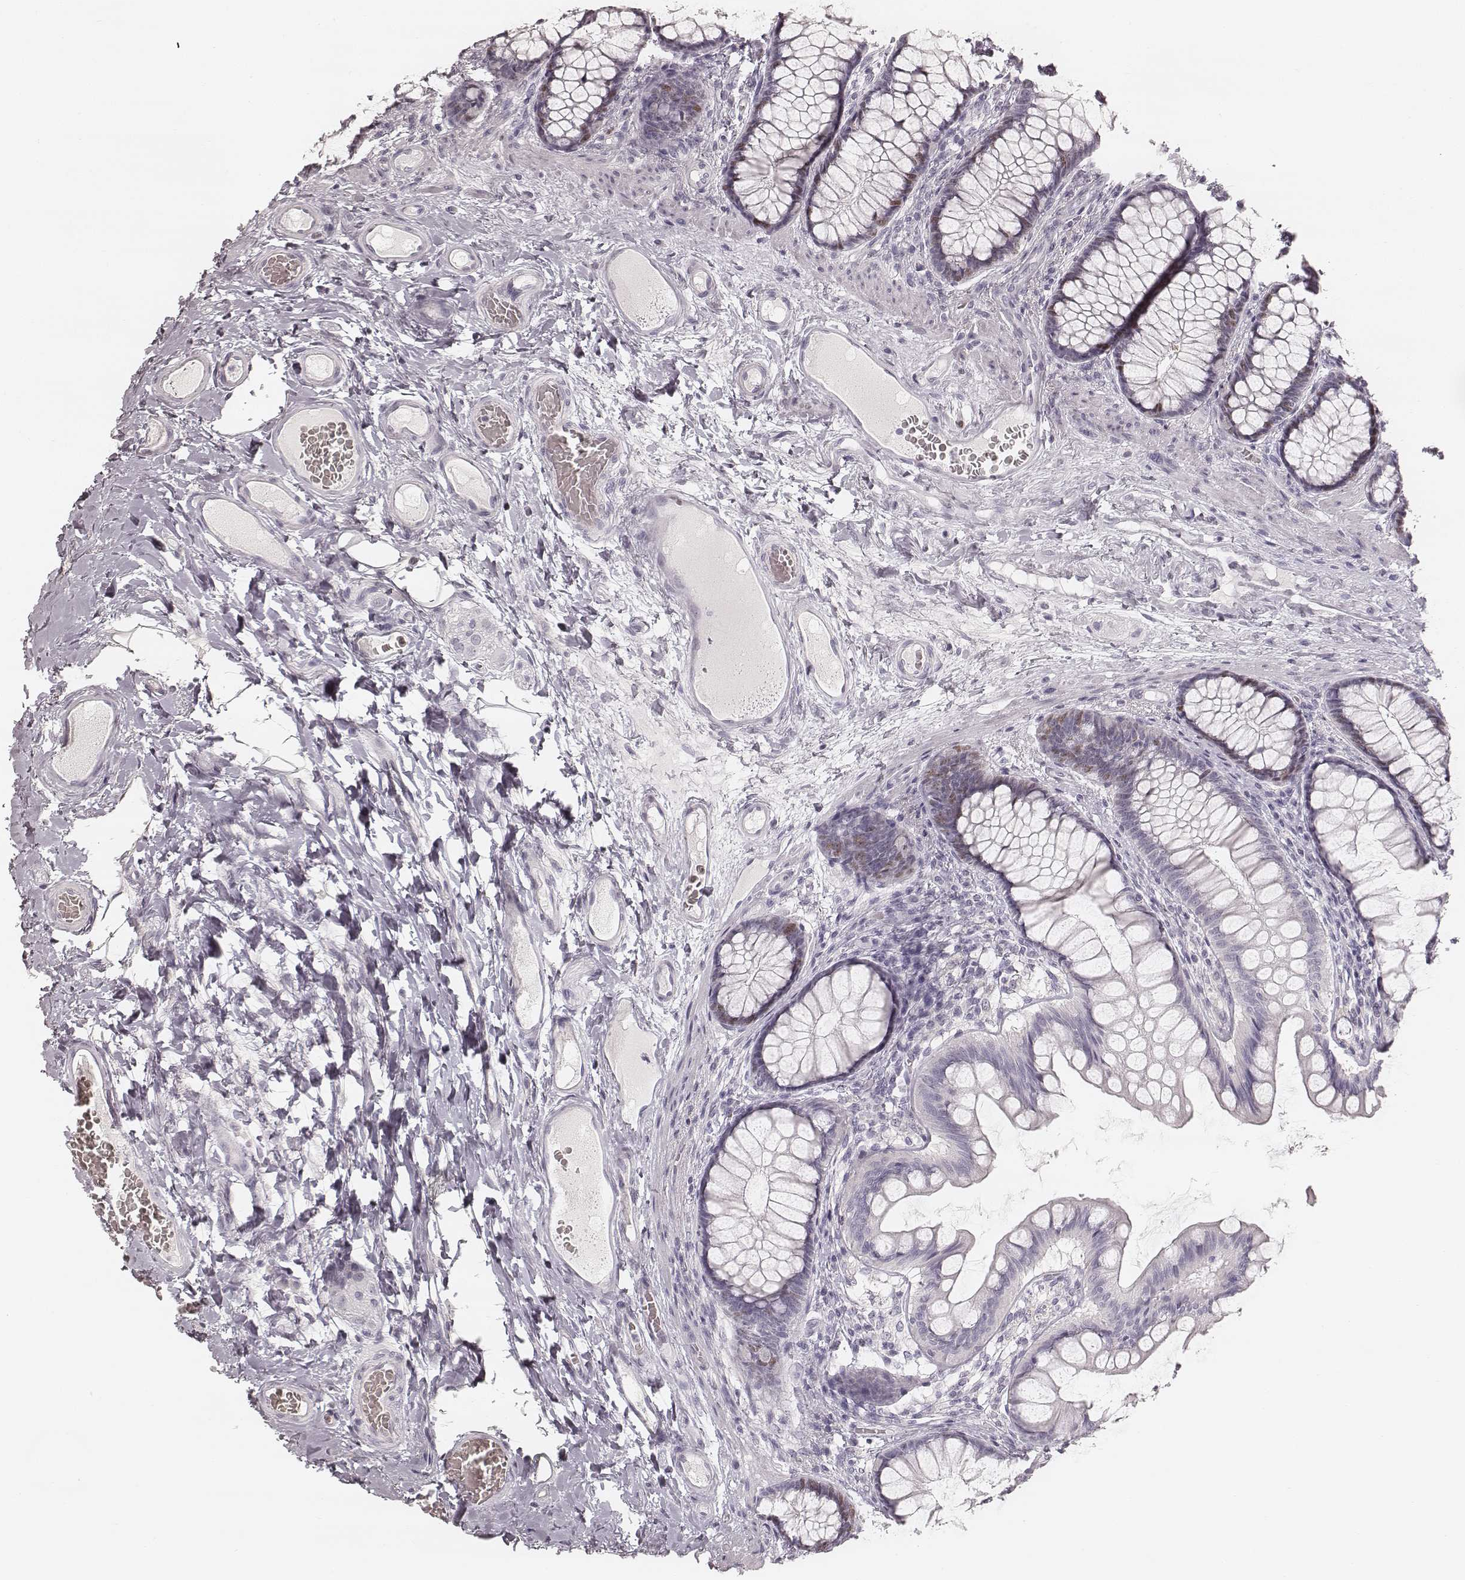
{"staining": {"intensity": "negative", "quantity": "none", "location": "none"}, "tissue": "colon", "cell_type": "Endothelial cells", "image_type": "normal", "snomed": [{"axis": "morphology", "description": "Normal tissue, NOS"}, {"axis": "topography", "description": "Colon"}], "caption": "DAB (3,3'-diaminobenzidine) immunohistochemical staining of normal human colon shows no significant expression in endothelial cells. Brightfield microscopy of immunohistochemistry stained with DAB (brown) and hematoxylin (blue), captured at high magnification.", "gene": "TEX37", "patient": {"sex": "female", "age": 65}}